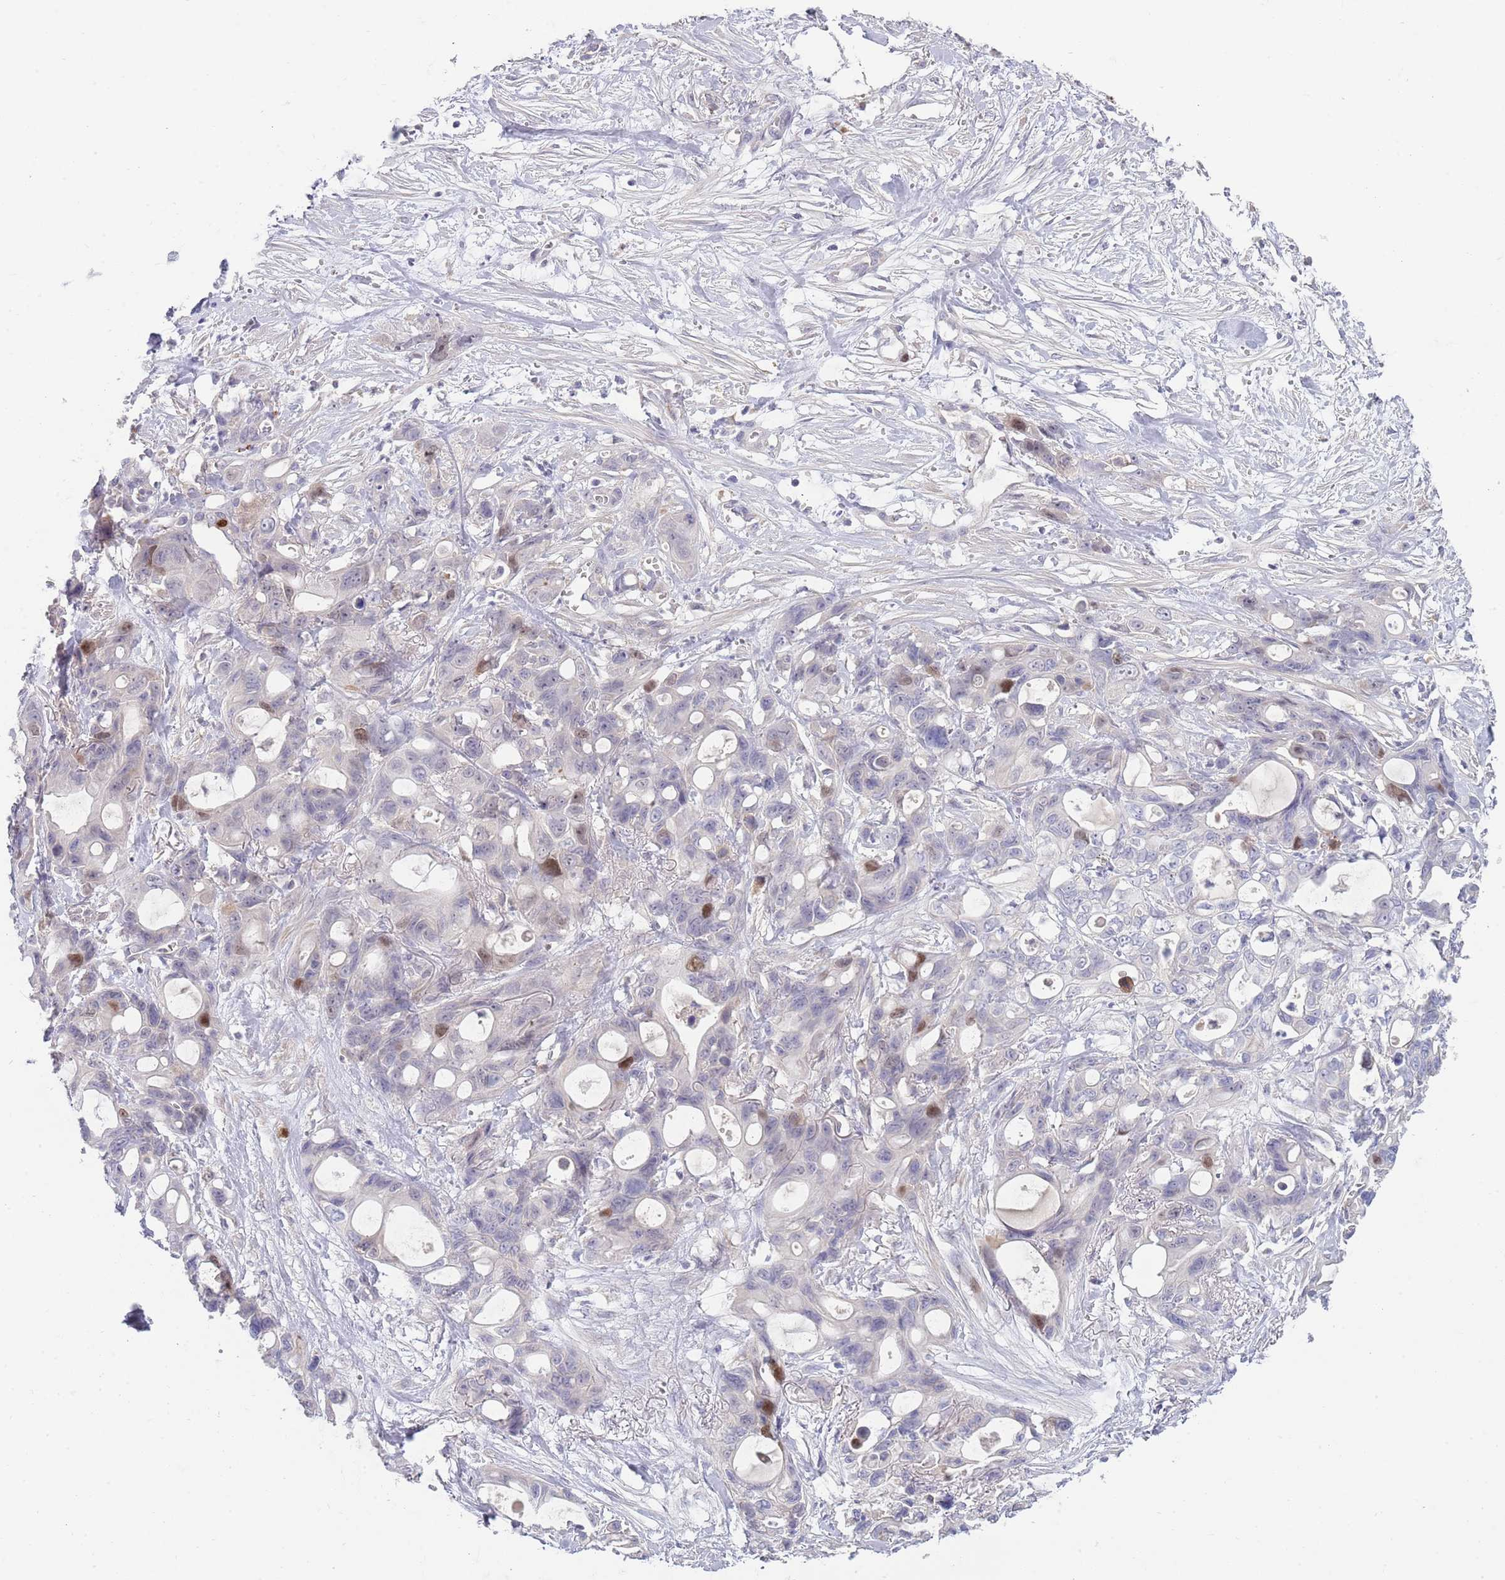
{"staining": {"intensity": "moderate", "quantity": "<25%", "location": "nuclear"}, "tissue": "ovarian cancer", "cell_type": "Tumor cells", "image_type": "cancer", "snomed": [{"axis": "morphology", "description": "Cystadenocarcinoma, mucinous, NOS"}, {"axis": "topography", "description": "Ovary"}], "caption": "Protein expression by immunohistochemistry exhibits moderate nuclear positivity in approximately <25% of tumor cells in ovarian mucinous cystadenocarcinoma.", "gene": "PIMREG", "patient": {"sex": "female", "age": 70}}